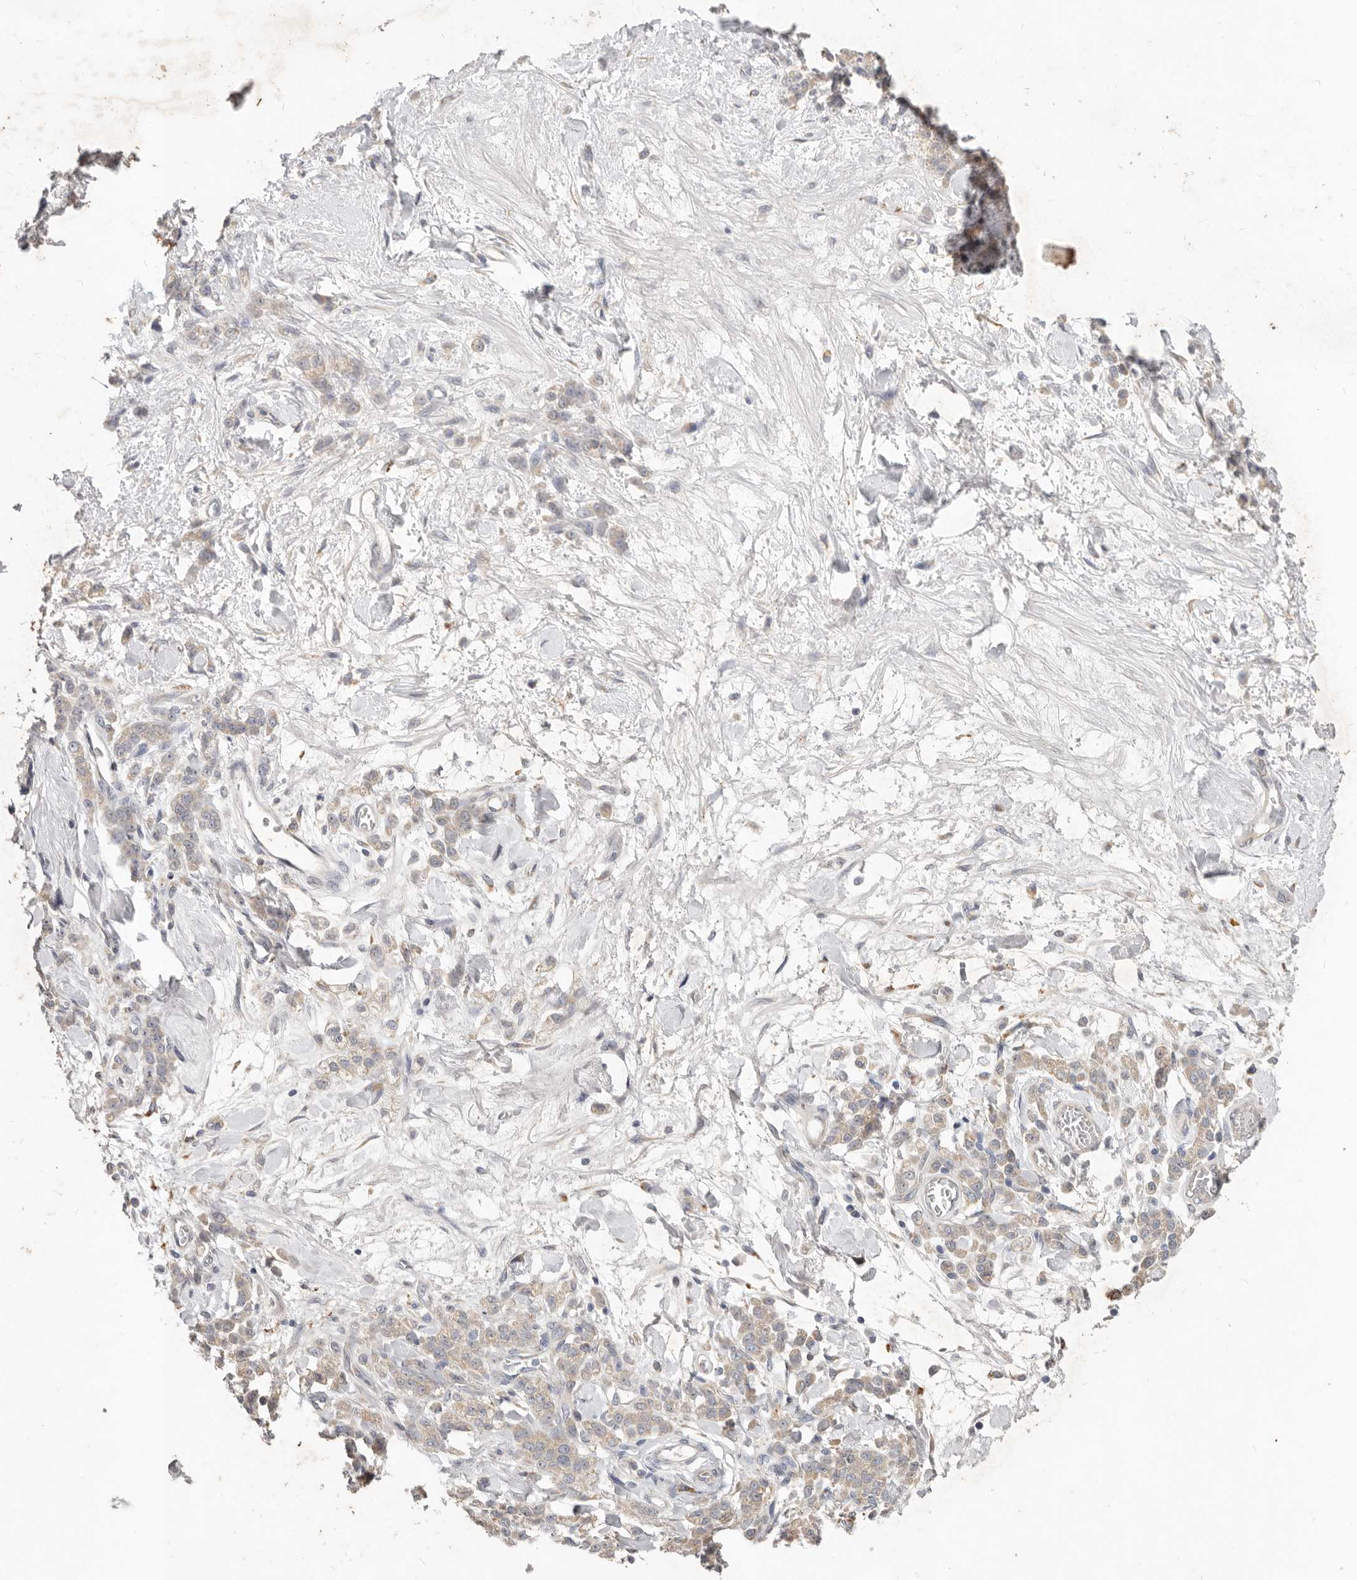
{"staining": {"intensity": "weak", "quantity": "<25%", "location": "cytoplasmic/membranous"}, "tissue": "stomach cancer", "cell_type": "Tumor cells", "image_type": "cancer", "snomed": [{"axis": "morphology", "description": "Normal tissue, NOS"}, {"axis": "morphology", "description": "Adenocarcinoma, NOS"}, {"axis": "topography", "description": "Stomach"}], "caption": "This micrograph is of stomach cancer stained with immunohistochemistry (IHC) to label a protein in brown with the nuclei are counter-stained blue. There is no staining in tumor cells. The staining was performed using DAB to visualize the protein expression in brown, while the nuclei were stained in blue with hematoxylin (Magnification: 20x).", "gene": "WDR77", "patient": {"sex": "male", "age": 82}}